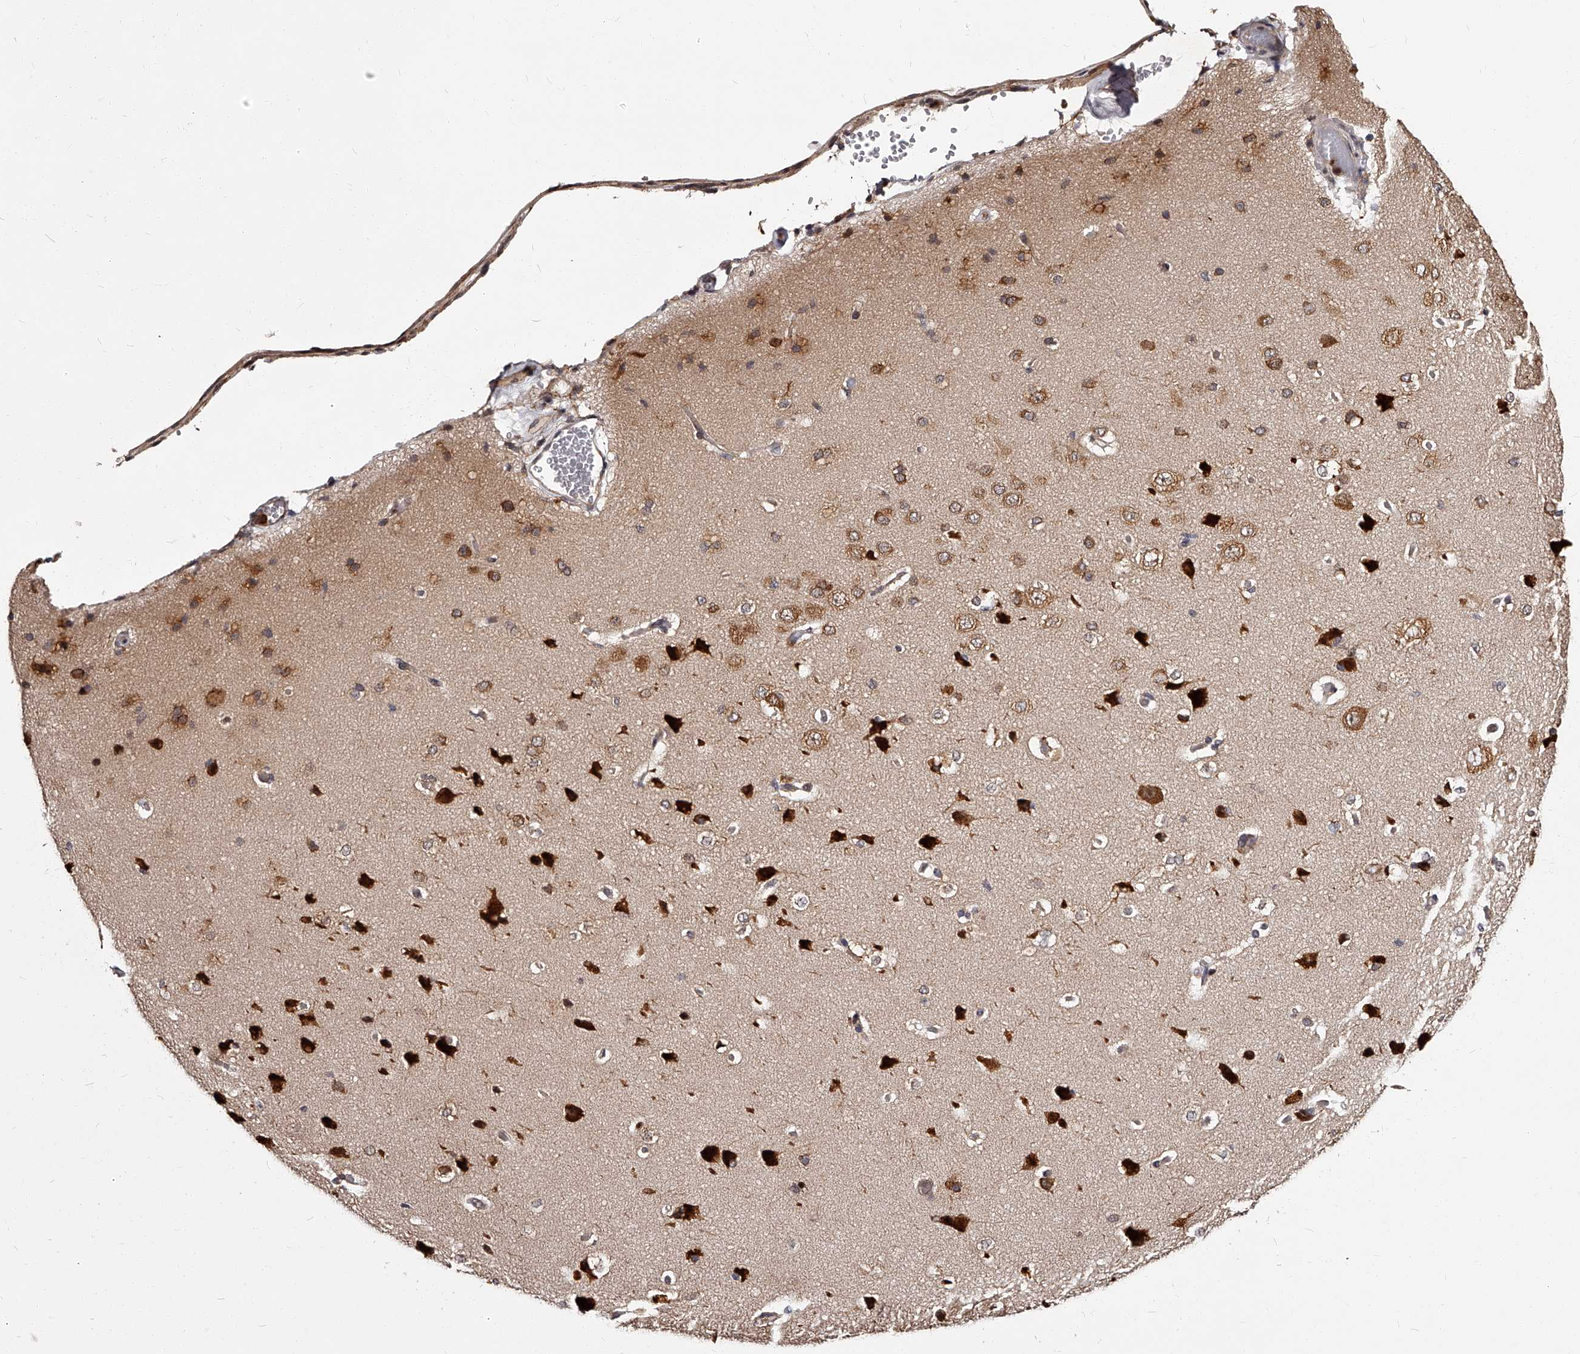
{"staining": {"intensity": "negative", "quantity": "none", "location": "none"}, "tissue": "cerebral cortex", "cell_type": "Endothelial cells", "image_type": "normal", "snomed": [{"axis": "morphology", "description": "Normal tissue, NOS"}, {"axis": "topography", "description": "Cerebral cortex"}], "caption": "Normal cerebral cortex was stained to show a protein in brown. There is no significant expression in endothelial cells. (Stains: DAB IHC with hematoxylin counter stain, Microscopy: brightfield microscopy at high magnification).", "gene": "RSC1A1", "patient": {"sex": "male", "age": 62}}